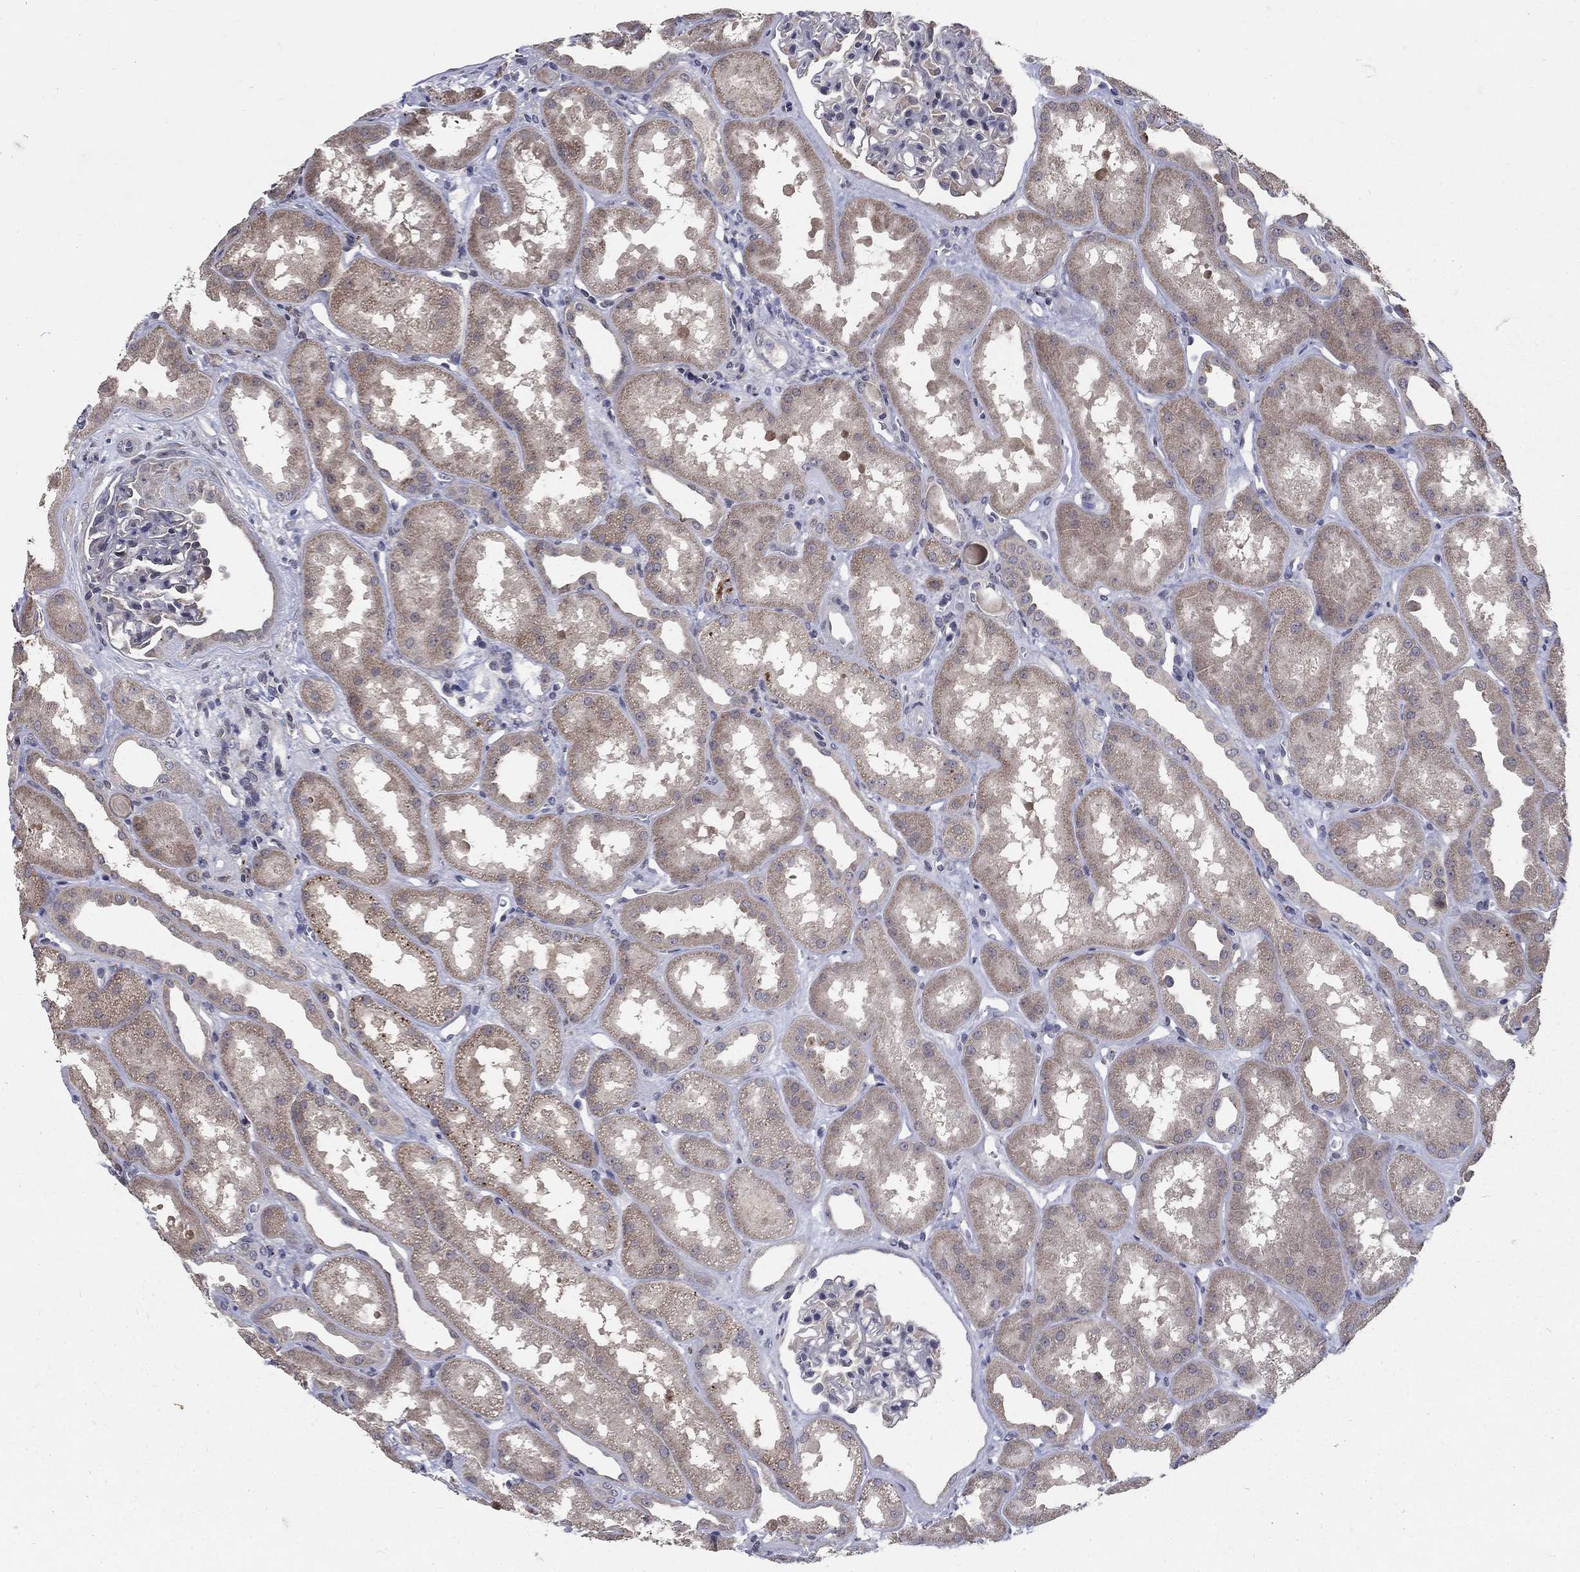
{"staining": {"intensity": "negative", "quantity": "none", "location": "none"}, "tissue": "kidney", "cell_type": "Cells in glomeruli", "image_type": "normal", "snomed": [{"axis": "morphology", "description": "Normal tissue, NOS"}, {"axis": "topography", "description": "Kidney"}], "caption": "This is an immunohistochemistry (IHC) micrograph of benign kidney. There is no expression in cells in glomeruli.", "gene": "FAM3B", "patient": {"sex": "male", "age": 61}}